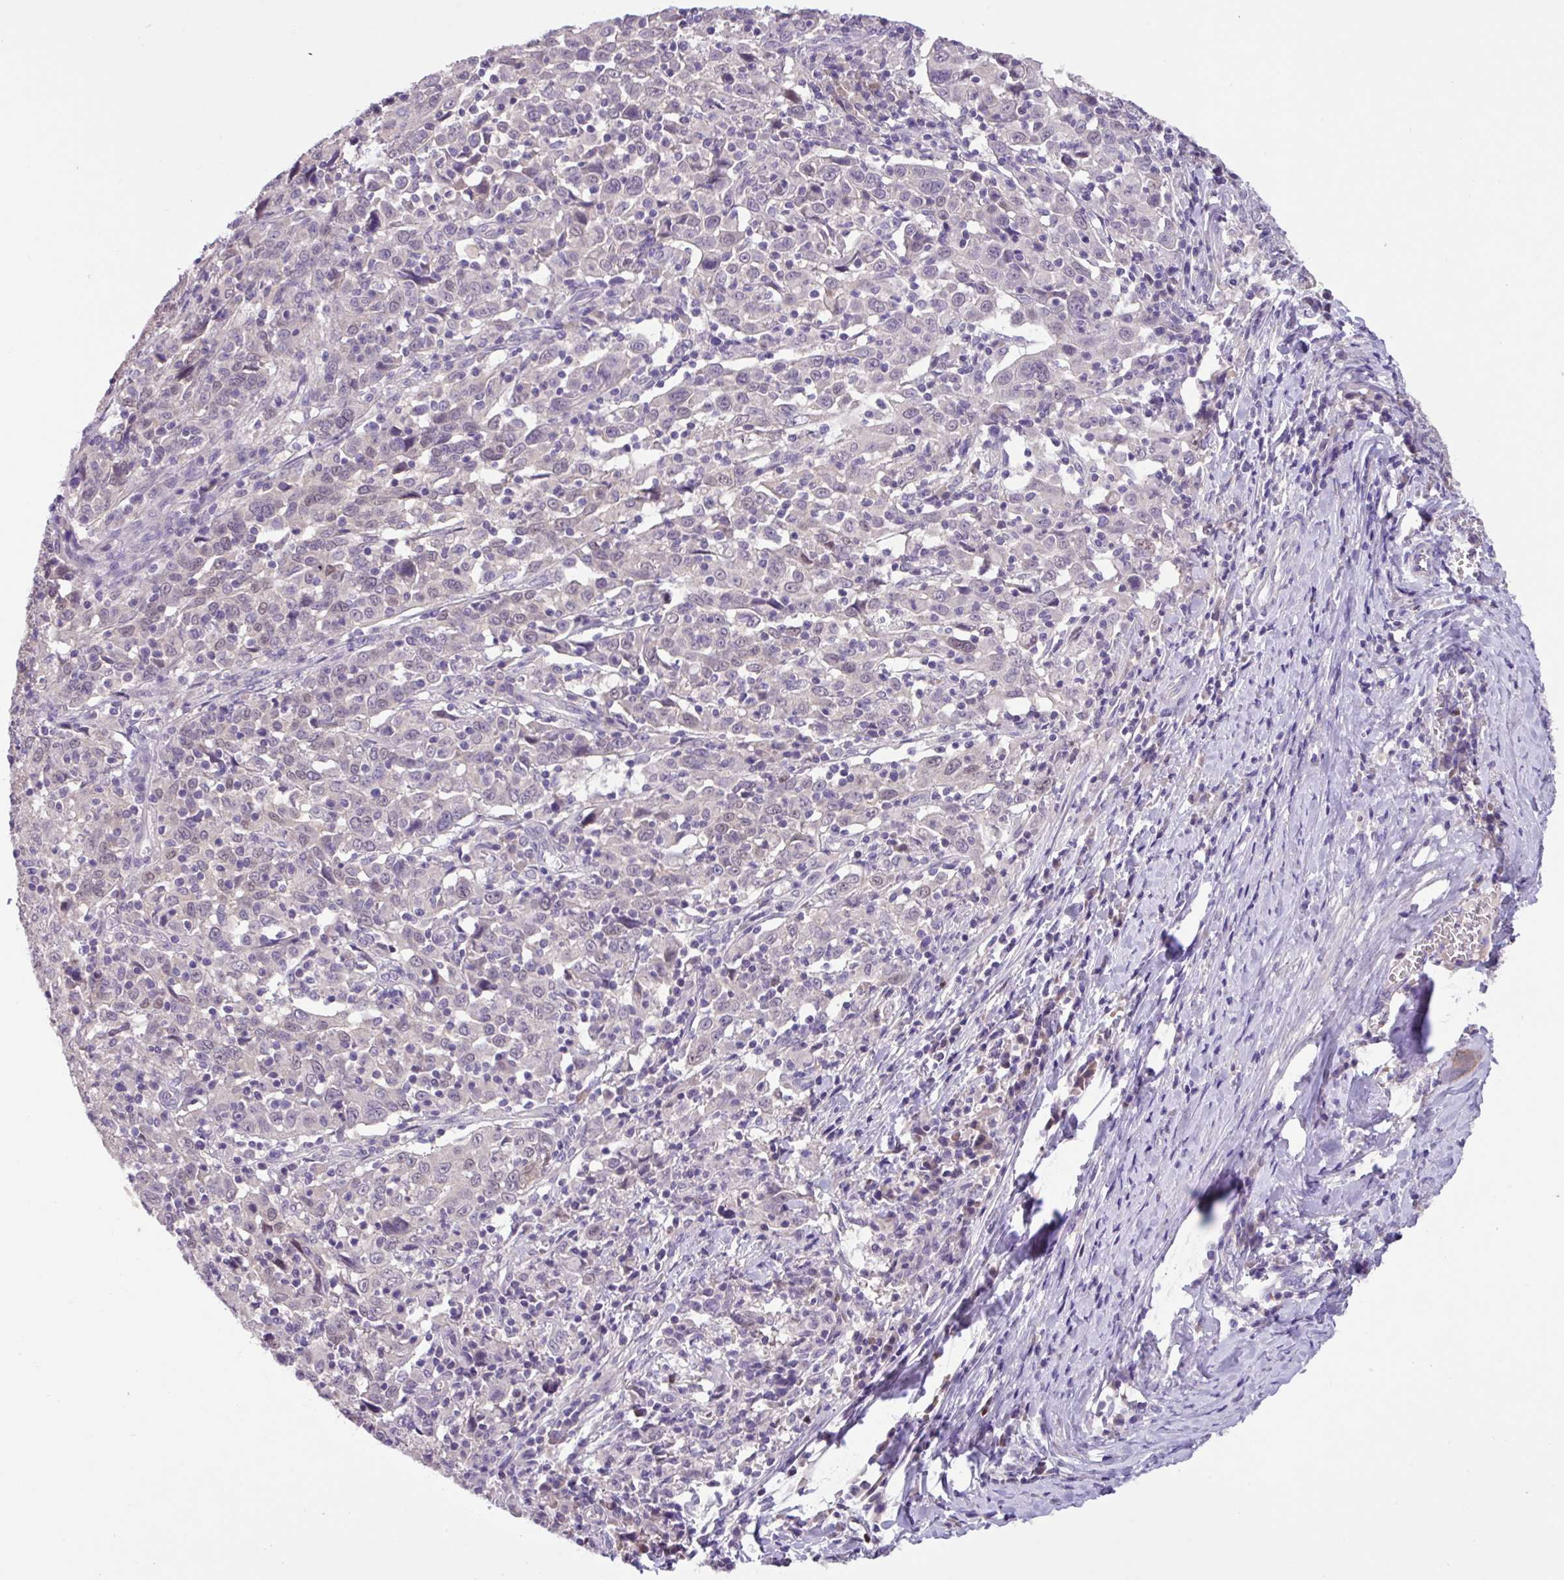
{"staining": {"intensity": "negative", "quantity": "none", "location": "none"}, "tissue": "cervical cancer", "cell_type": "Tumor cells", "image_type": "cancer", "snomed": [{"axis": "morphology", "description": "Squamous cell carcinoma, NOS"}, {"axis": "topography", "description": "Cervix"}], "caption": "Immunohistochemical staining of cervical cancer (squamous cell carcinoma) reveals no significant positivity in tumor cells. The staining was performed using DAB (3,3'-diaminobenzidine) to visualize the protein expression in brown, while the nuclei were stained in blue with hematoxylin (Magnification: 20x).", "gene": "PAX8", "patient": {"sex": "female", "age": 46}}